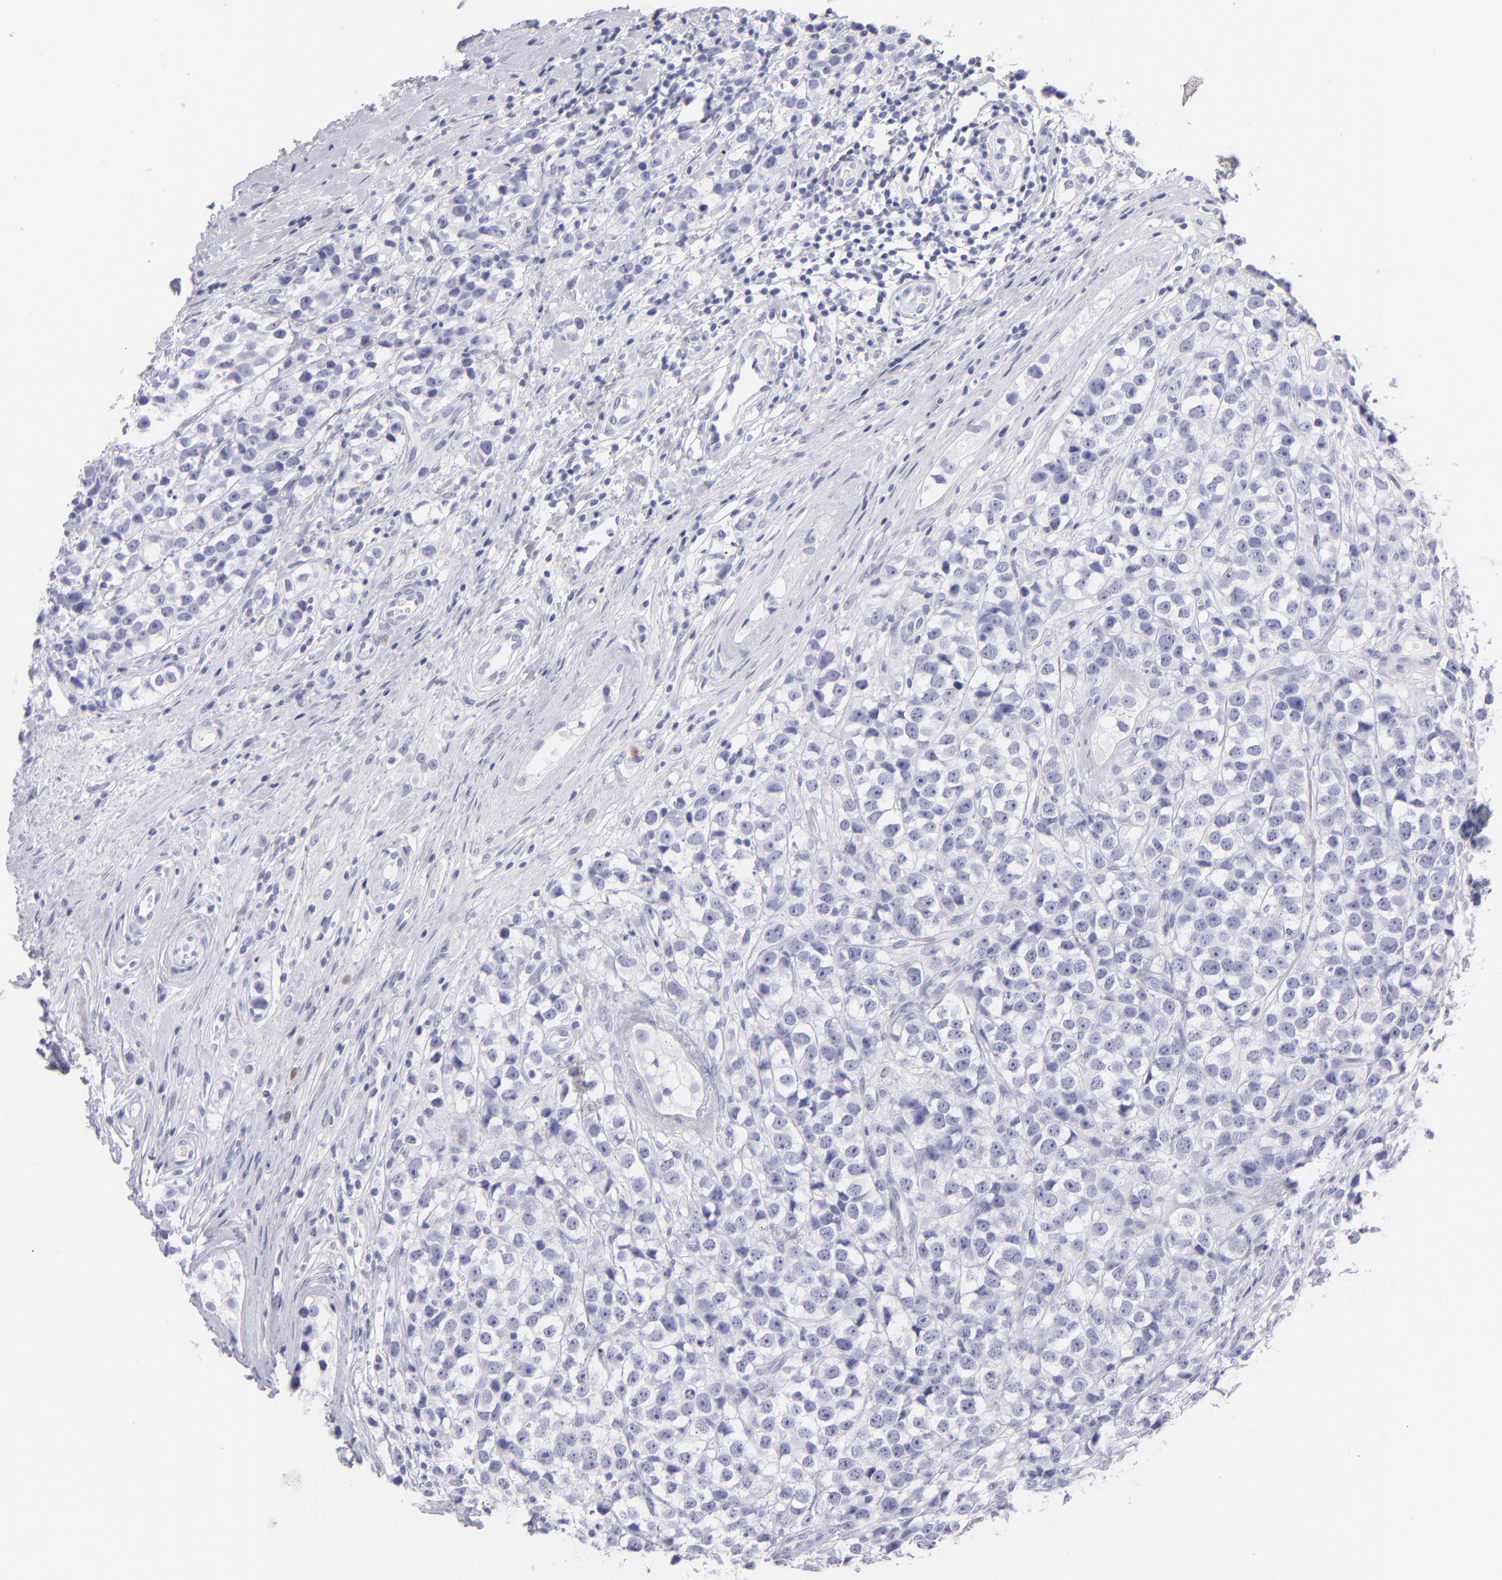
{"staining": {"intensity": "negative", "quantity": "none", "location": "none"}, "tissue": "testis cancer", "cell_type": "Tumor cells", "image_type": "cancer", "snomed": [{"axis": "morphology", "description": "Seminoma, NOS"}, {"axis": "topography", "description": "Testis"}], "caption": "Protein analysis of testis seminoma shows no significant positivity in tumor cells. (Stains: DAB immunohistochemistry with hematoxylin counter stain, Microscopy: brightfield microscopy at high magnification).", "gene": "PRPH", "patient": {"sex": "male", "age": 25}}